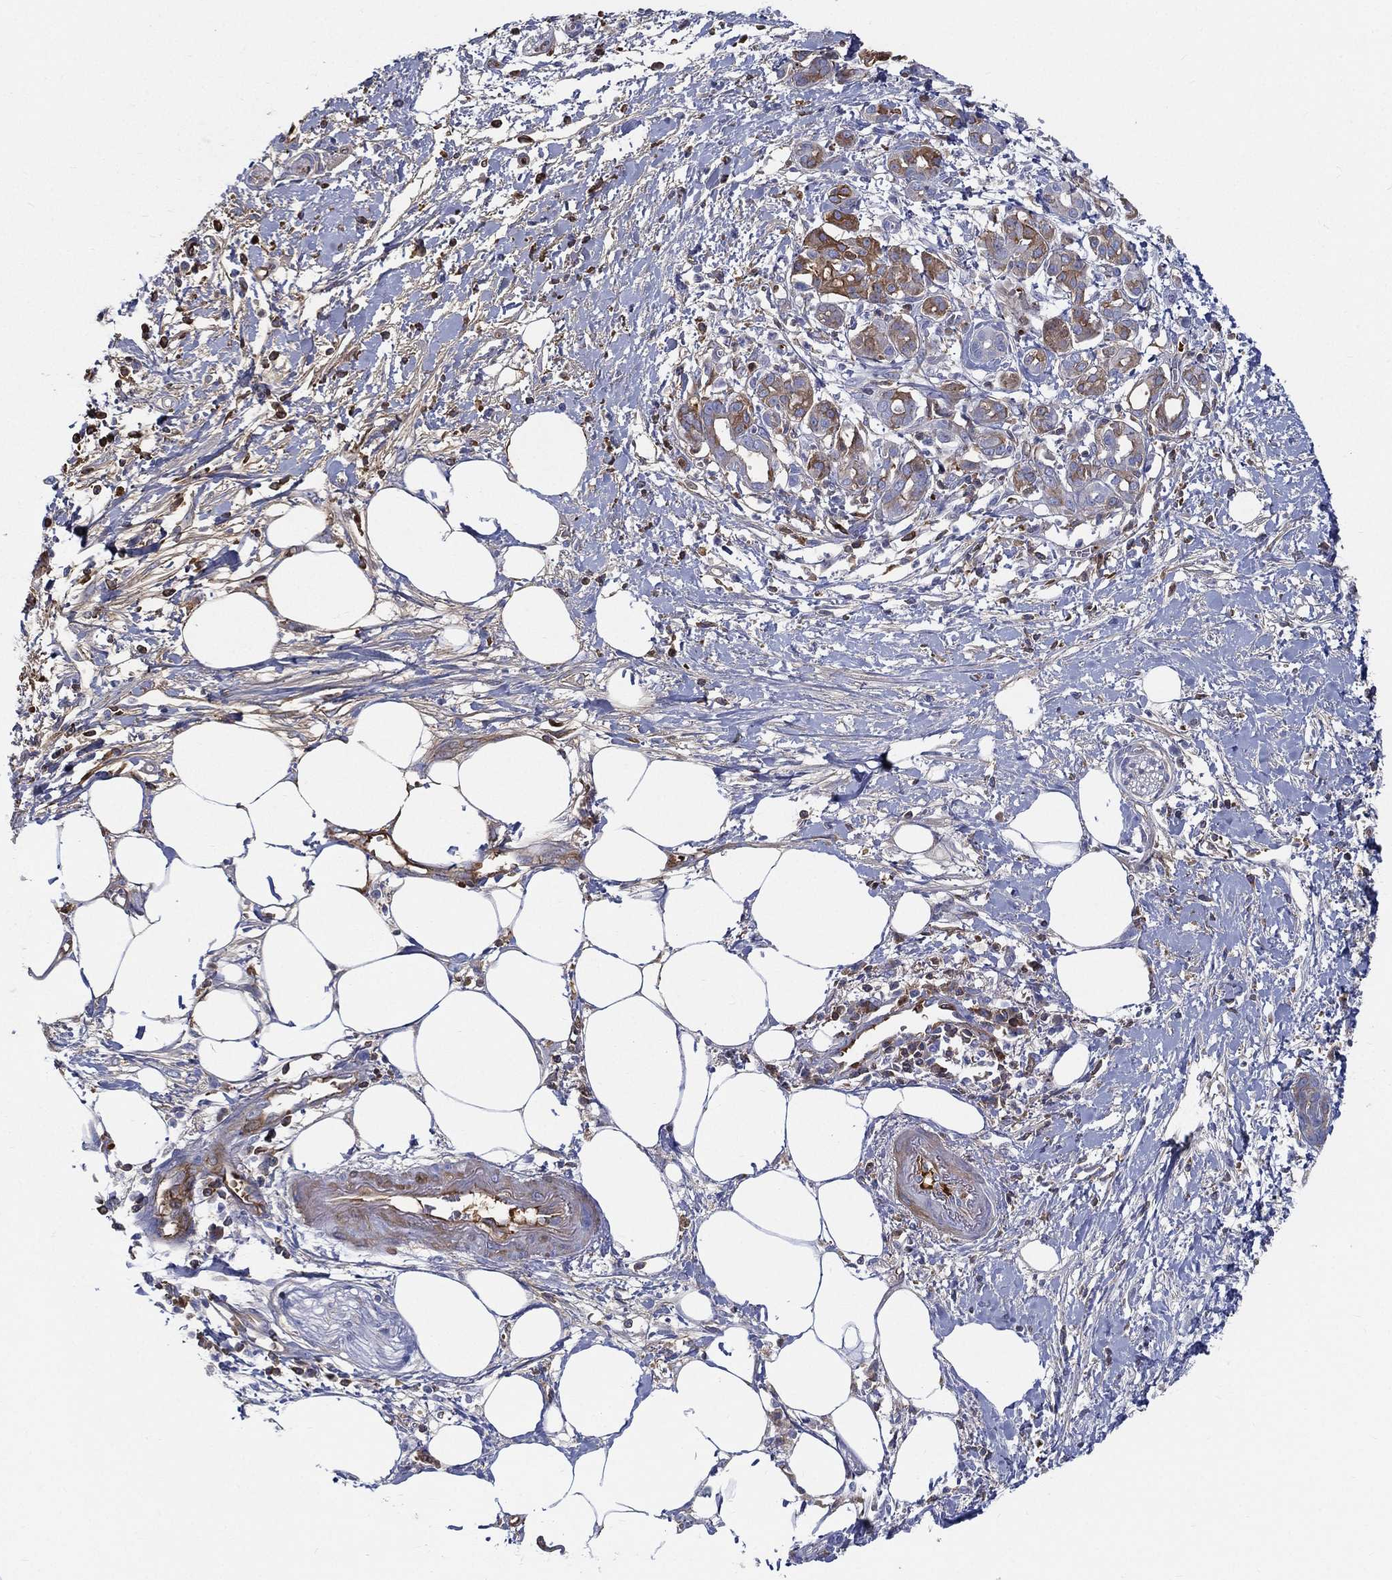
{"staining": {"intensity": "moderate", "quantity": "25%-75%", "location": "cytoplasmic/membranous"}, "tissue": "pancreatic cancer", "cell_type": "Tumor cells", "image_type": "cancer", "snomed": [{"axis": "morphology", "description": "Adenocarcinoma, NOS"}, {"axis": "topography", "description": "Pancreas"}], "caption": "Pancreatic cancer stained for a protein (brown) reveals moderate cytoplasmic/membranous positive positivity in approximately 25%-75% of tumor cells.", "gene": "IFNB1", "patient": {"sex": "male", "age": 72}}